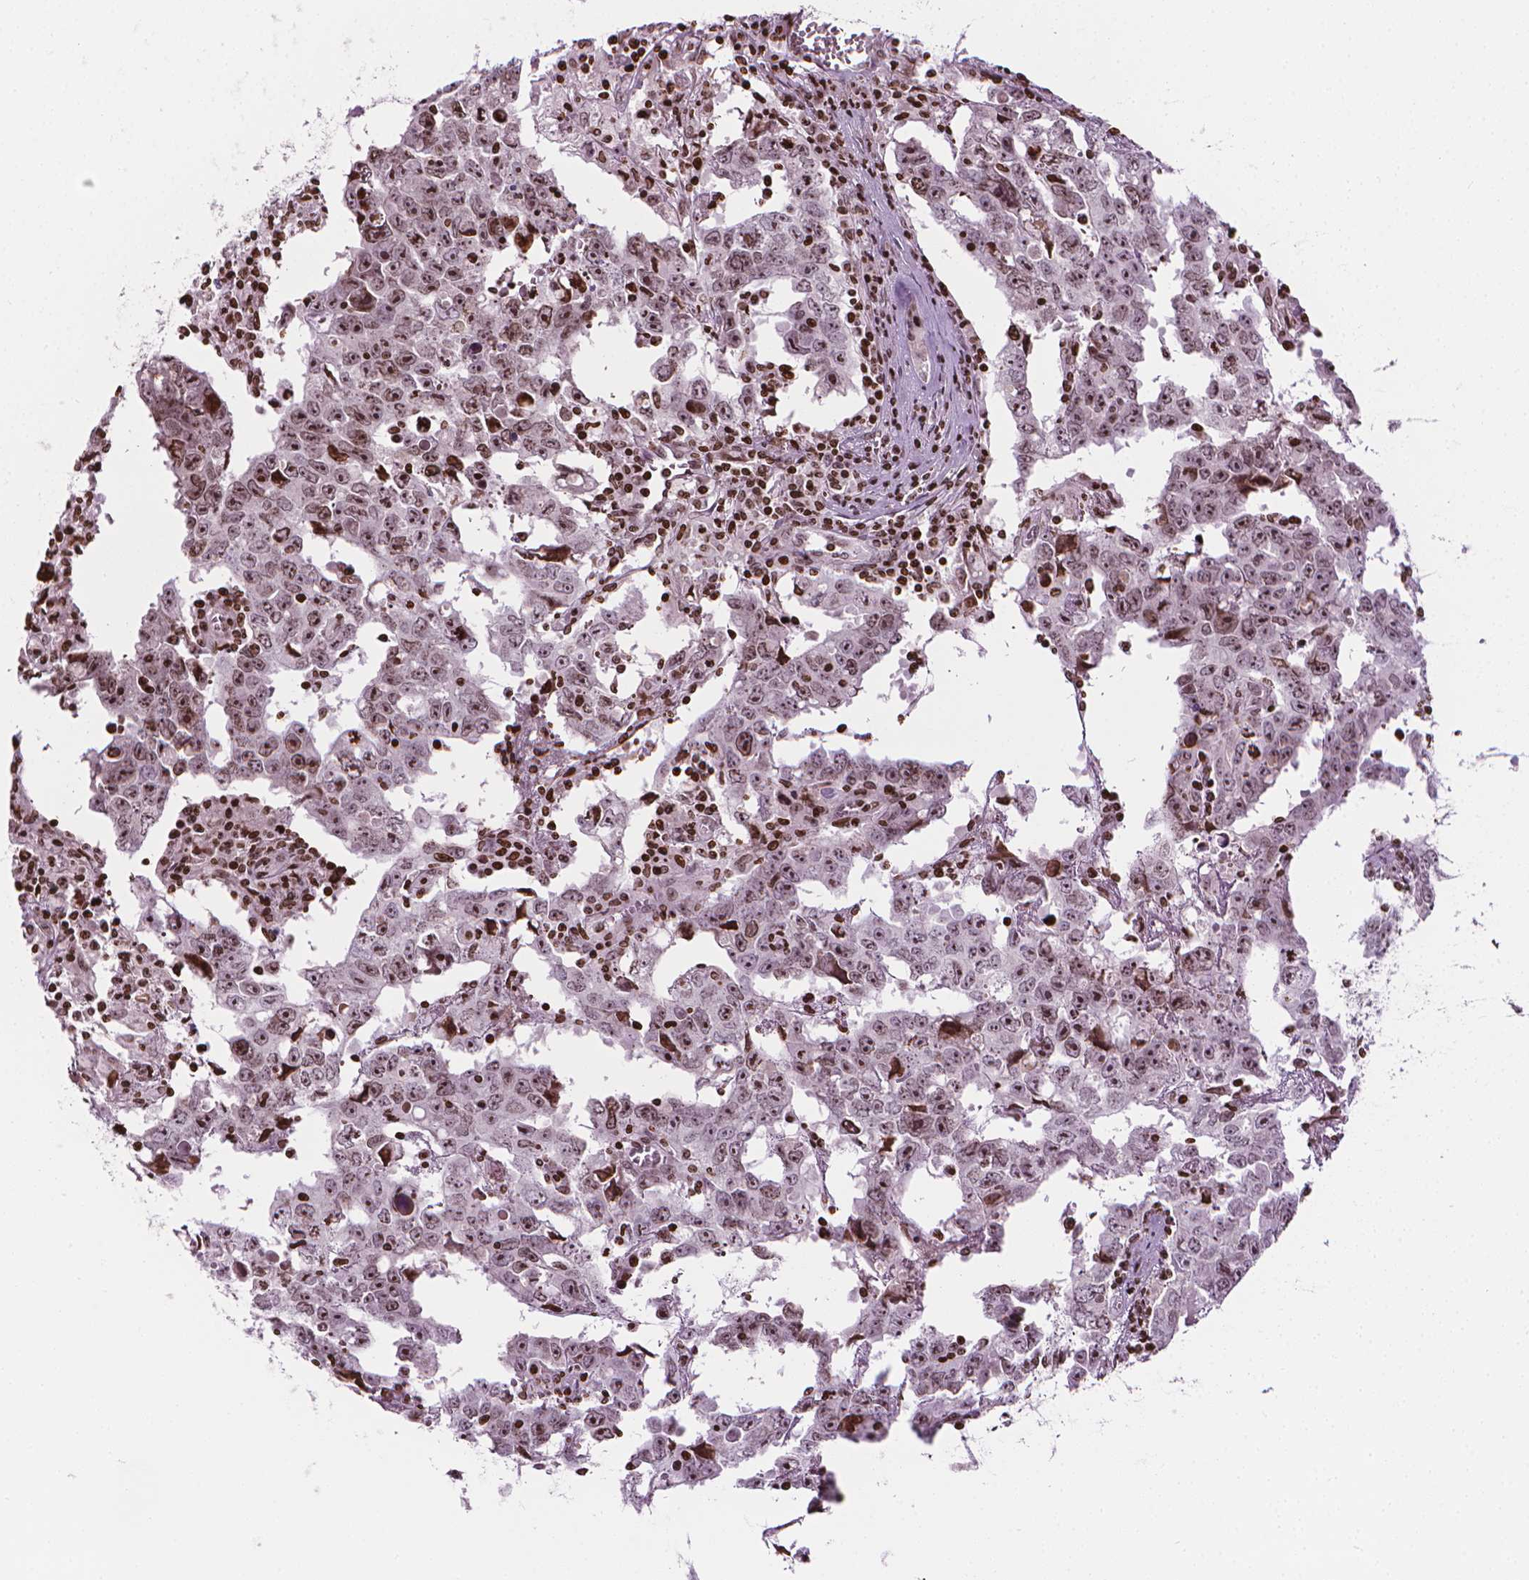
{"staining": {"intensity": "moderate", "quantity": ">75%", "location": "nuclear"}, "tissue": "testis cancer", "cell_type": "Tumor cells", "image_type": "cancer", "snomed": [{"axis": "morphology", "description": "Carcinoma, Embryonal, NOS"}, {"axis": "topography", "description": "Testis"}], "caption": "Tumor cells show moderate nuclear positivity in about >75% of cells in embryonal carcinoma (testis).", "gene": "PIP4K2A", "patient": {"sex": "male", "age": 22}}